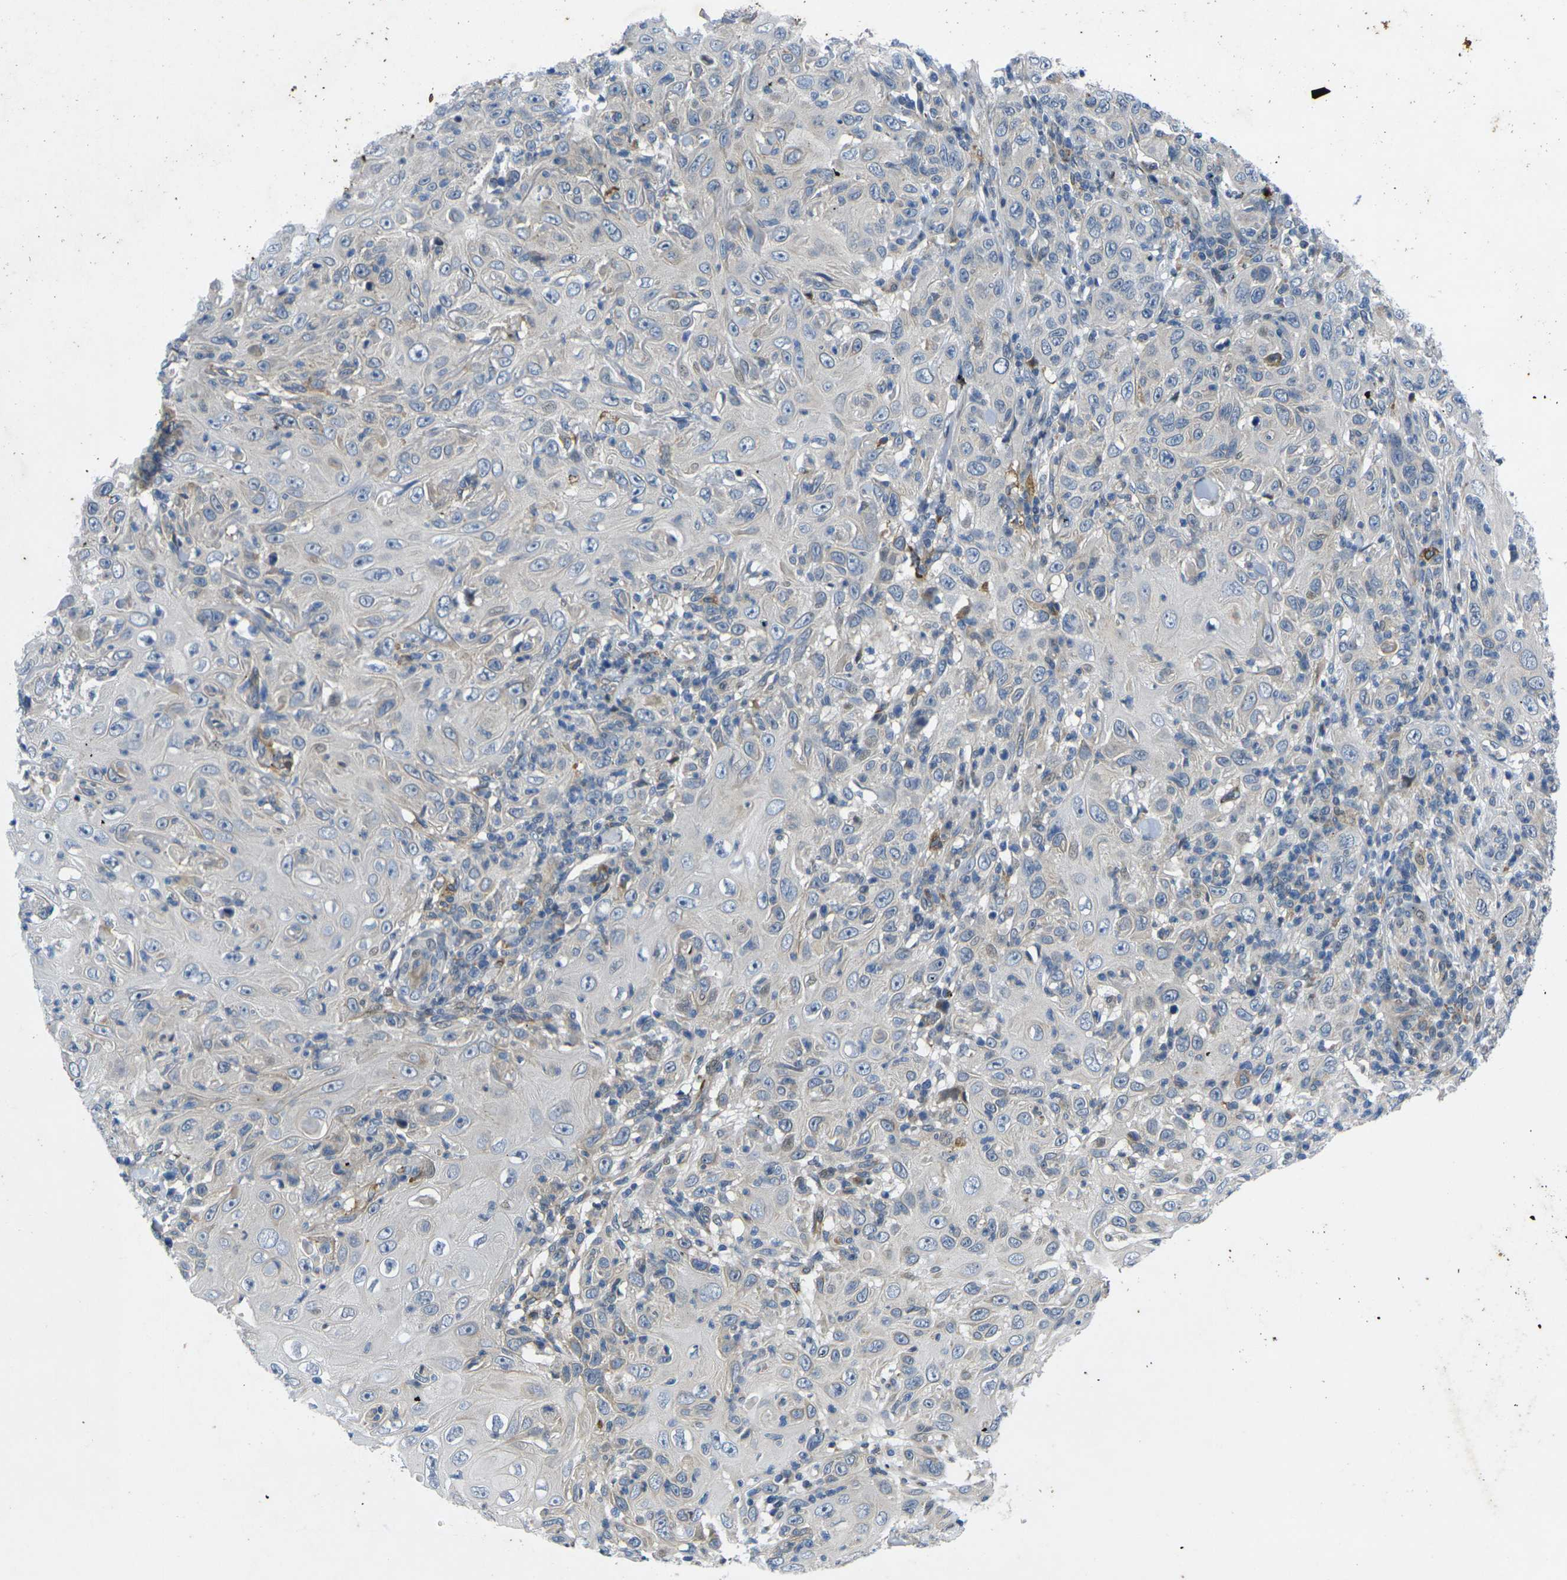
{"staining": {"intensity": "weak", "quantity": "<25%", "location": "cytoplasmic/membranous"}, "tissue": "skin cancer", "cell_type": "Tumor cells", "image_type": "cancer", "snomed": [{"axis": "morphology", "description": "Squamous cell carcinoma, NOS"}, {"axis": "topography", "description": "Skin"}], "caption": "A high-resolution micrograph shows IHC staining of squamous cell carcinoma (skin), which shows no significant expression in tumor cells.", "gene": "ROBO2", "patient": {"sex": "female", "age": 88}}